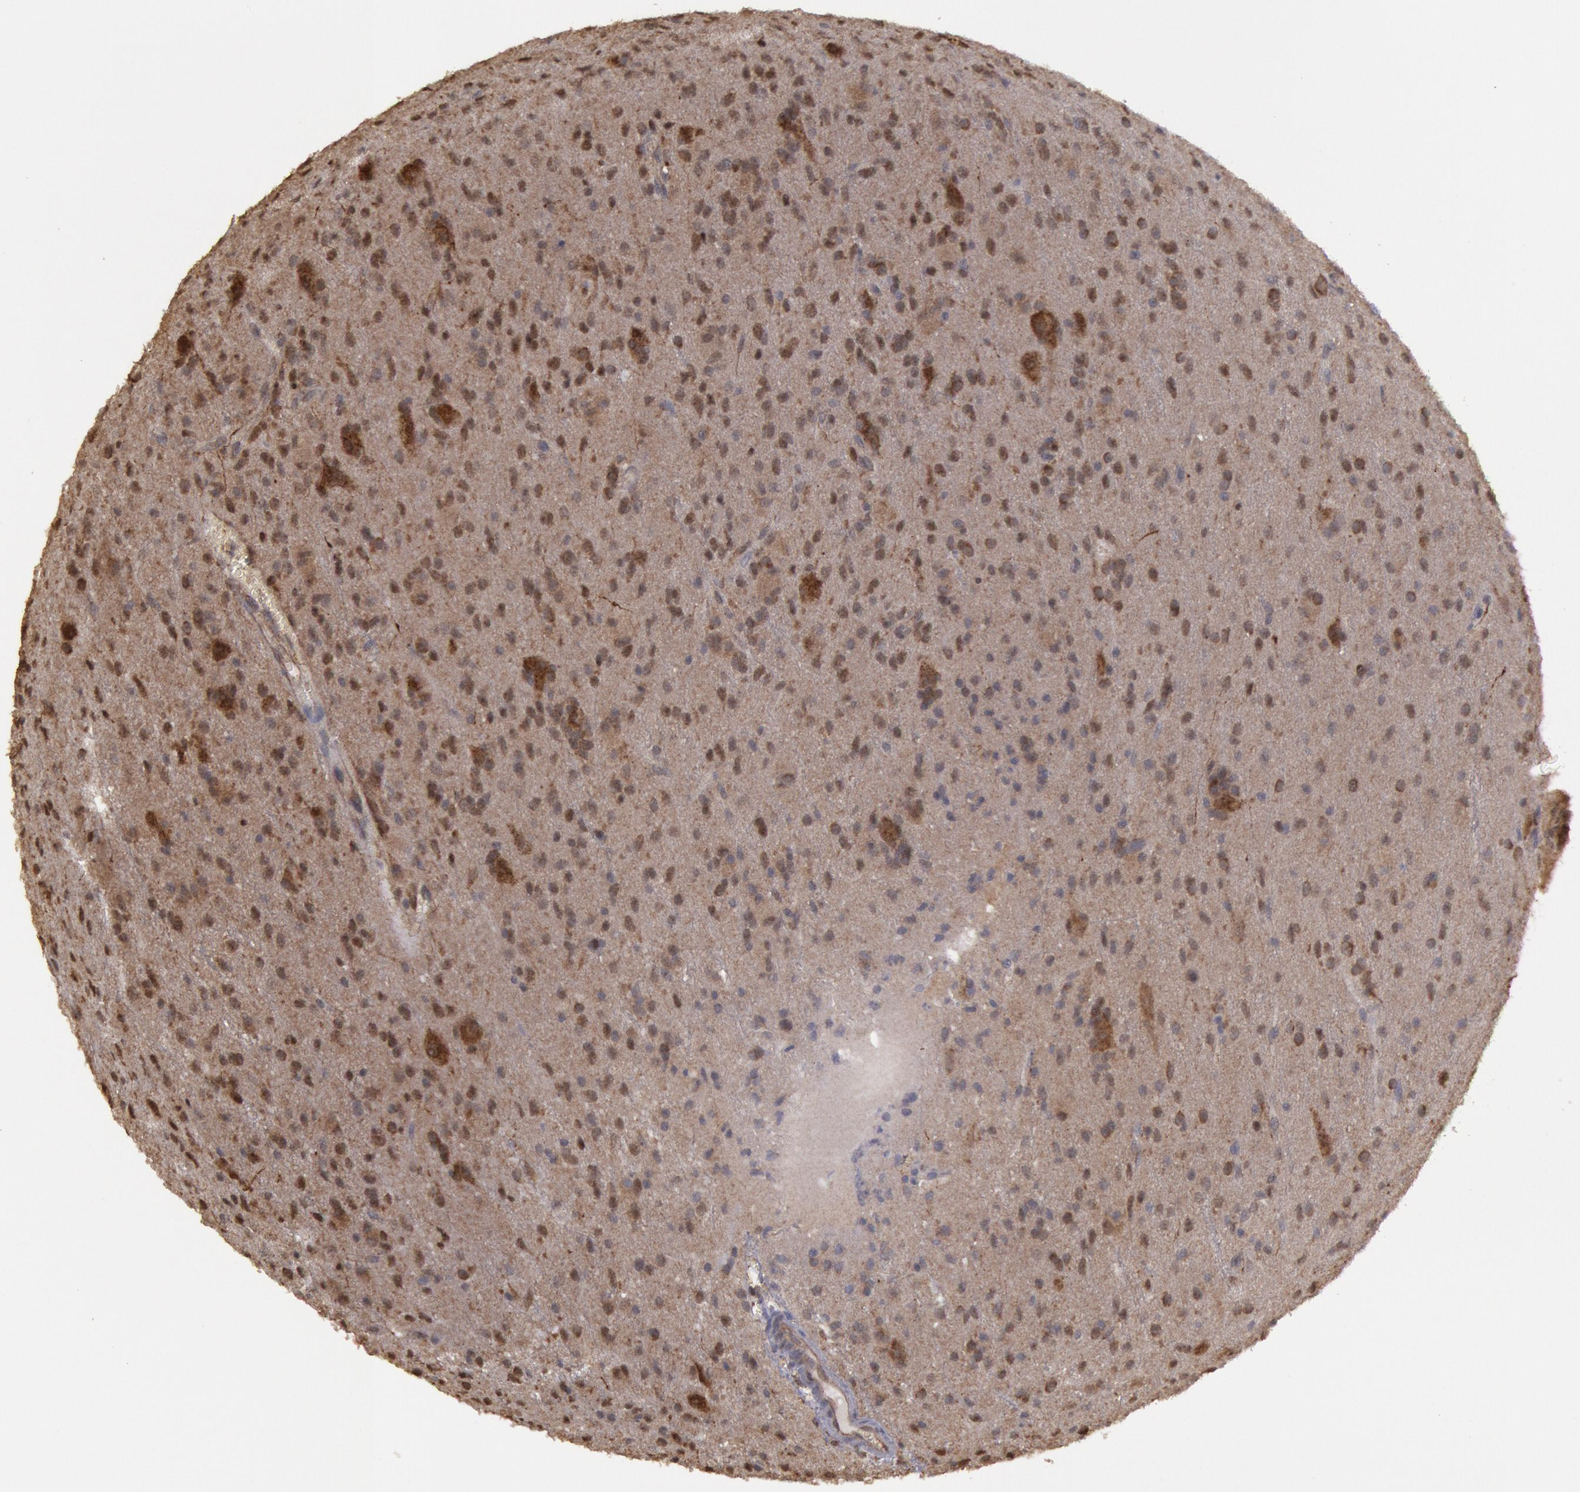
{"staining": {"intensity": "strong", "quantity": ">75%", "location": "cytoplasmic/membranous,nuclear"}, "tissue": "glioma", "cell_type": "Tumor cells", "image_type": "cancer", "snomed": [{"axis": "morphology", "description": "Glioma, malignant, Low grade"}, {"axis": "topography", "description": "Brain"}], "caption": "Malignant glioma (low-grade) was stained to show a protein in brown. There is high levels of strong cytoplasmic/membranous and nuclear expression in approximately >75% of tumor cells.", "gene": "USP14", "patient": {"sex": "female", "age": 15}}